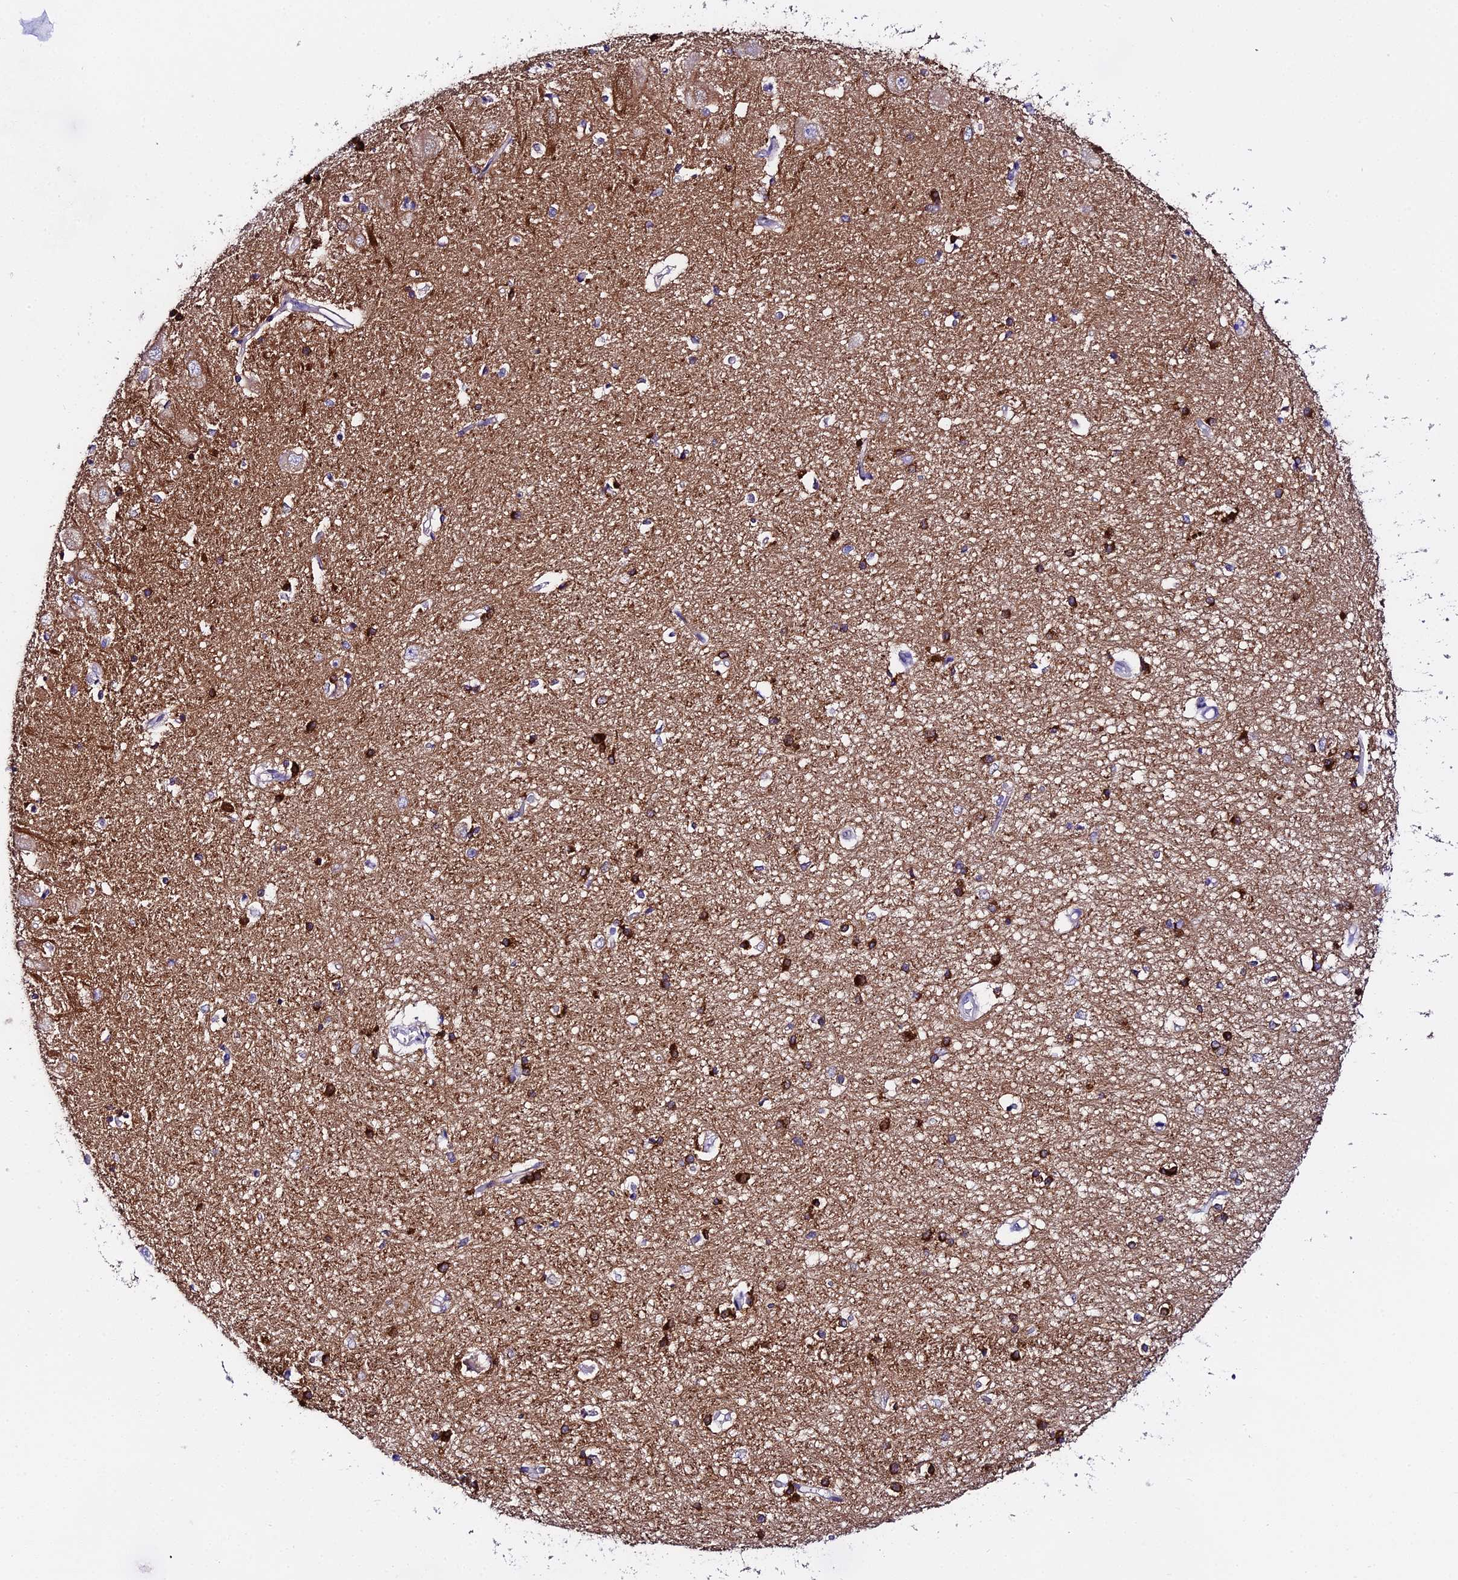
{"staining": {"intensity": "strong", "quantity": "25%-75%", "location": "cytoplasmic/membranous"}, "tissue": "hippocampus", "cell_type": "Glial cells", "image_type": "normal", "snomed": [{"axis": "morphology", "description": "Normal tissue, NOS"}, {"axis": "topography", "description": "Hippocampus"}], "caption": "Immunohistochemical staining of unremarkable human hippocampus reveals high levels of strong cytoplasmic/membranous expression in approximately 25%-75% of glial cells.", "gene": "ATG16L2", "patient": {"sex": "male", "age": 45}}